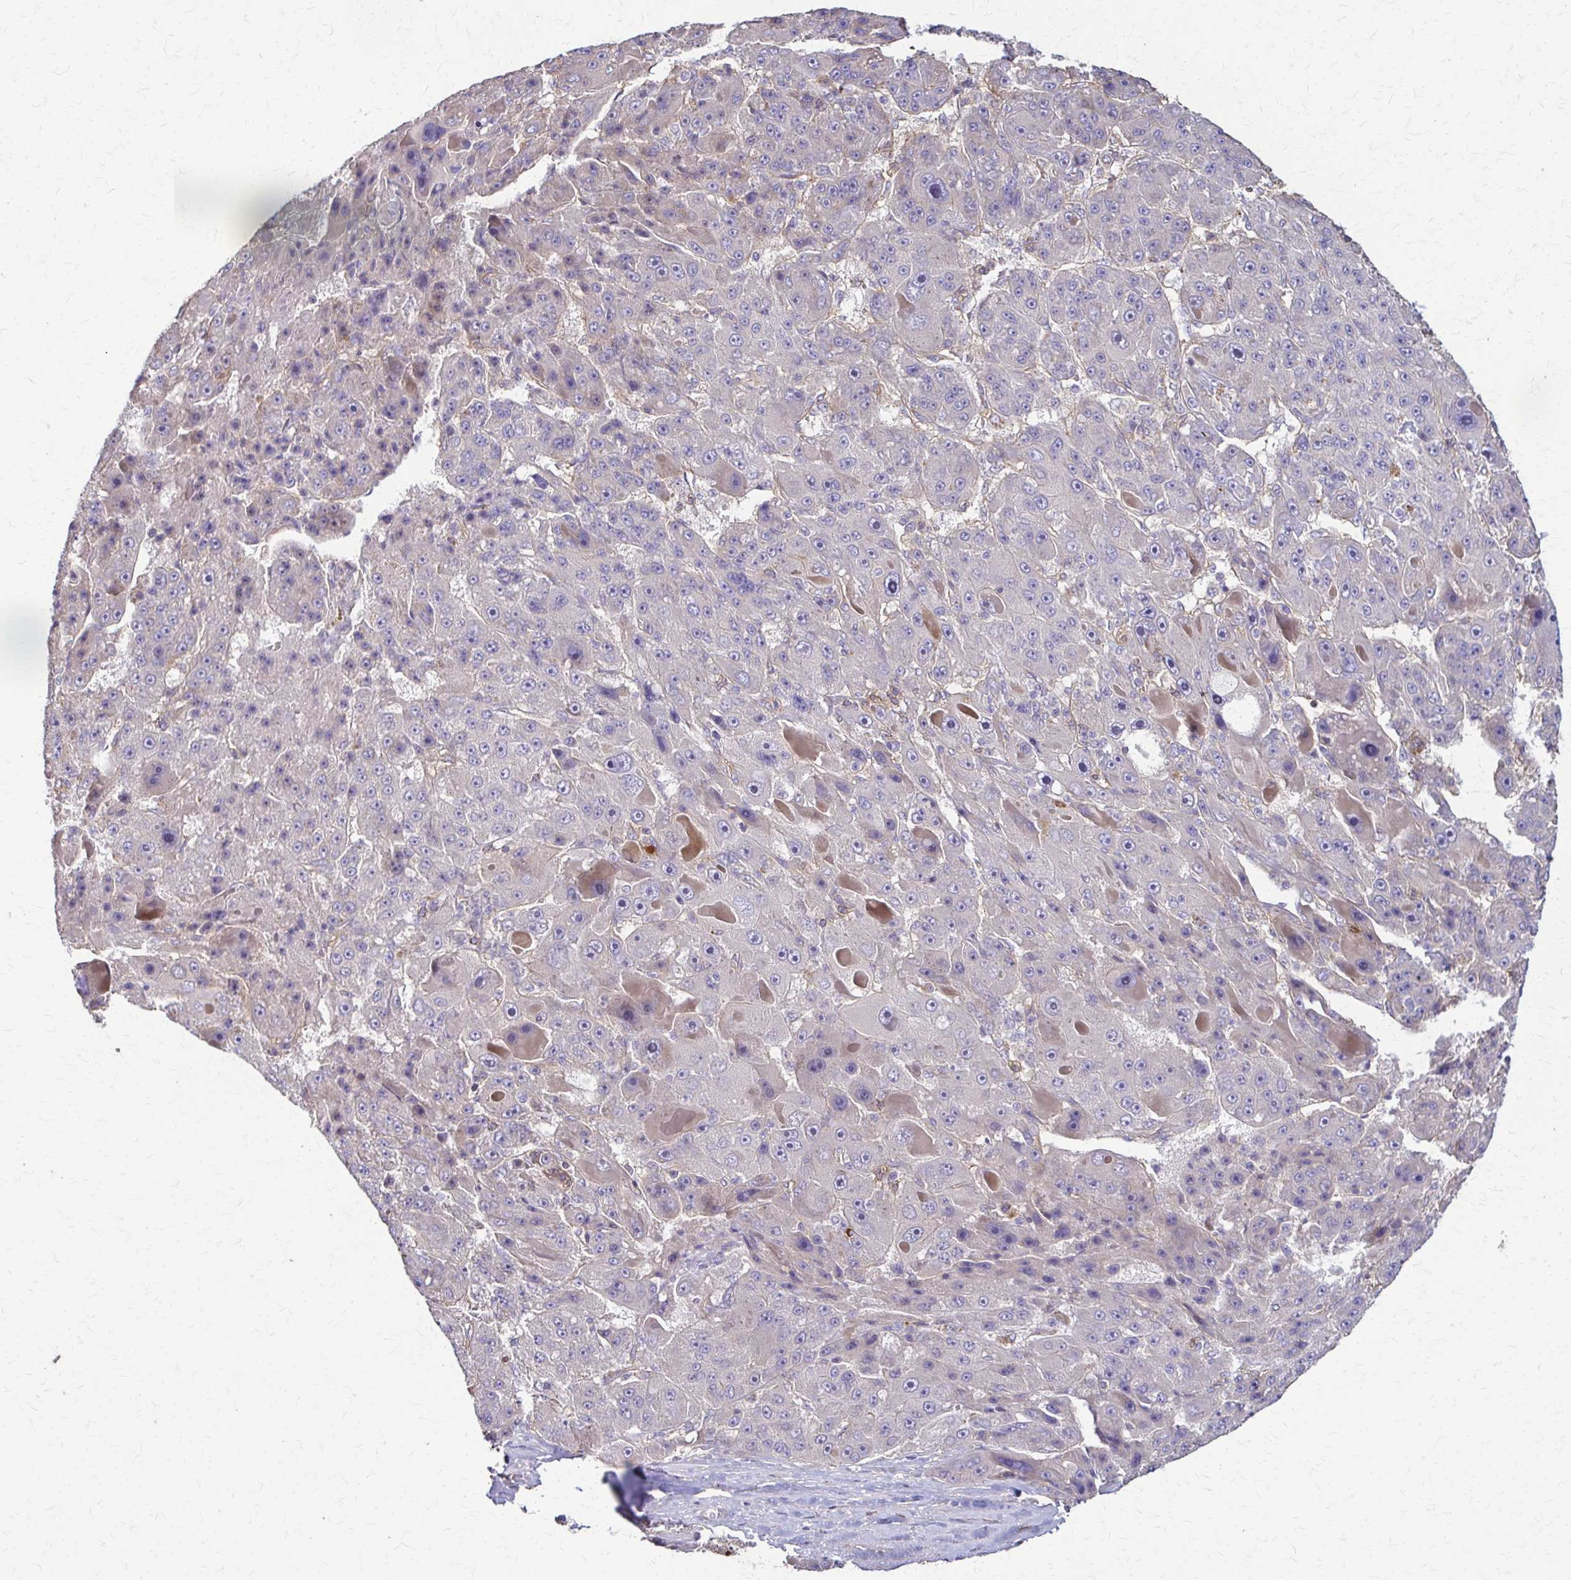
{"staining": {"intensity": "negative", "quantity": "none", "location": "none"}, "tissue": "liver cancer", "cell_type": "Tumor cells", "image_type": "cancer", "snomed": [{"axis": "morphology", "description": "Carcinoma, Hepatocellular, NOS"}, {"axis": "topography", "description": "Liver"}], "caption": "Tumor cells show no significant positivity in liver hepatocellular carcinoma.", "gene": "DSP", "patient": {"sex": "male", "age": 76}}